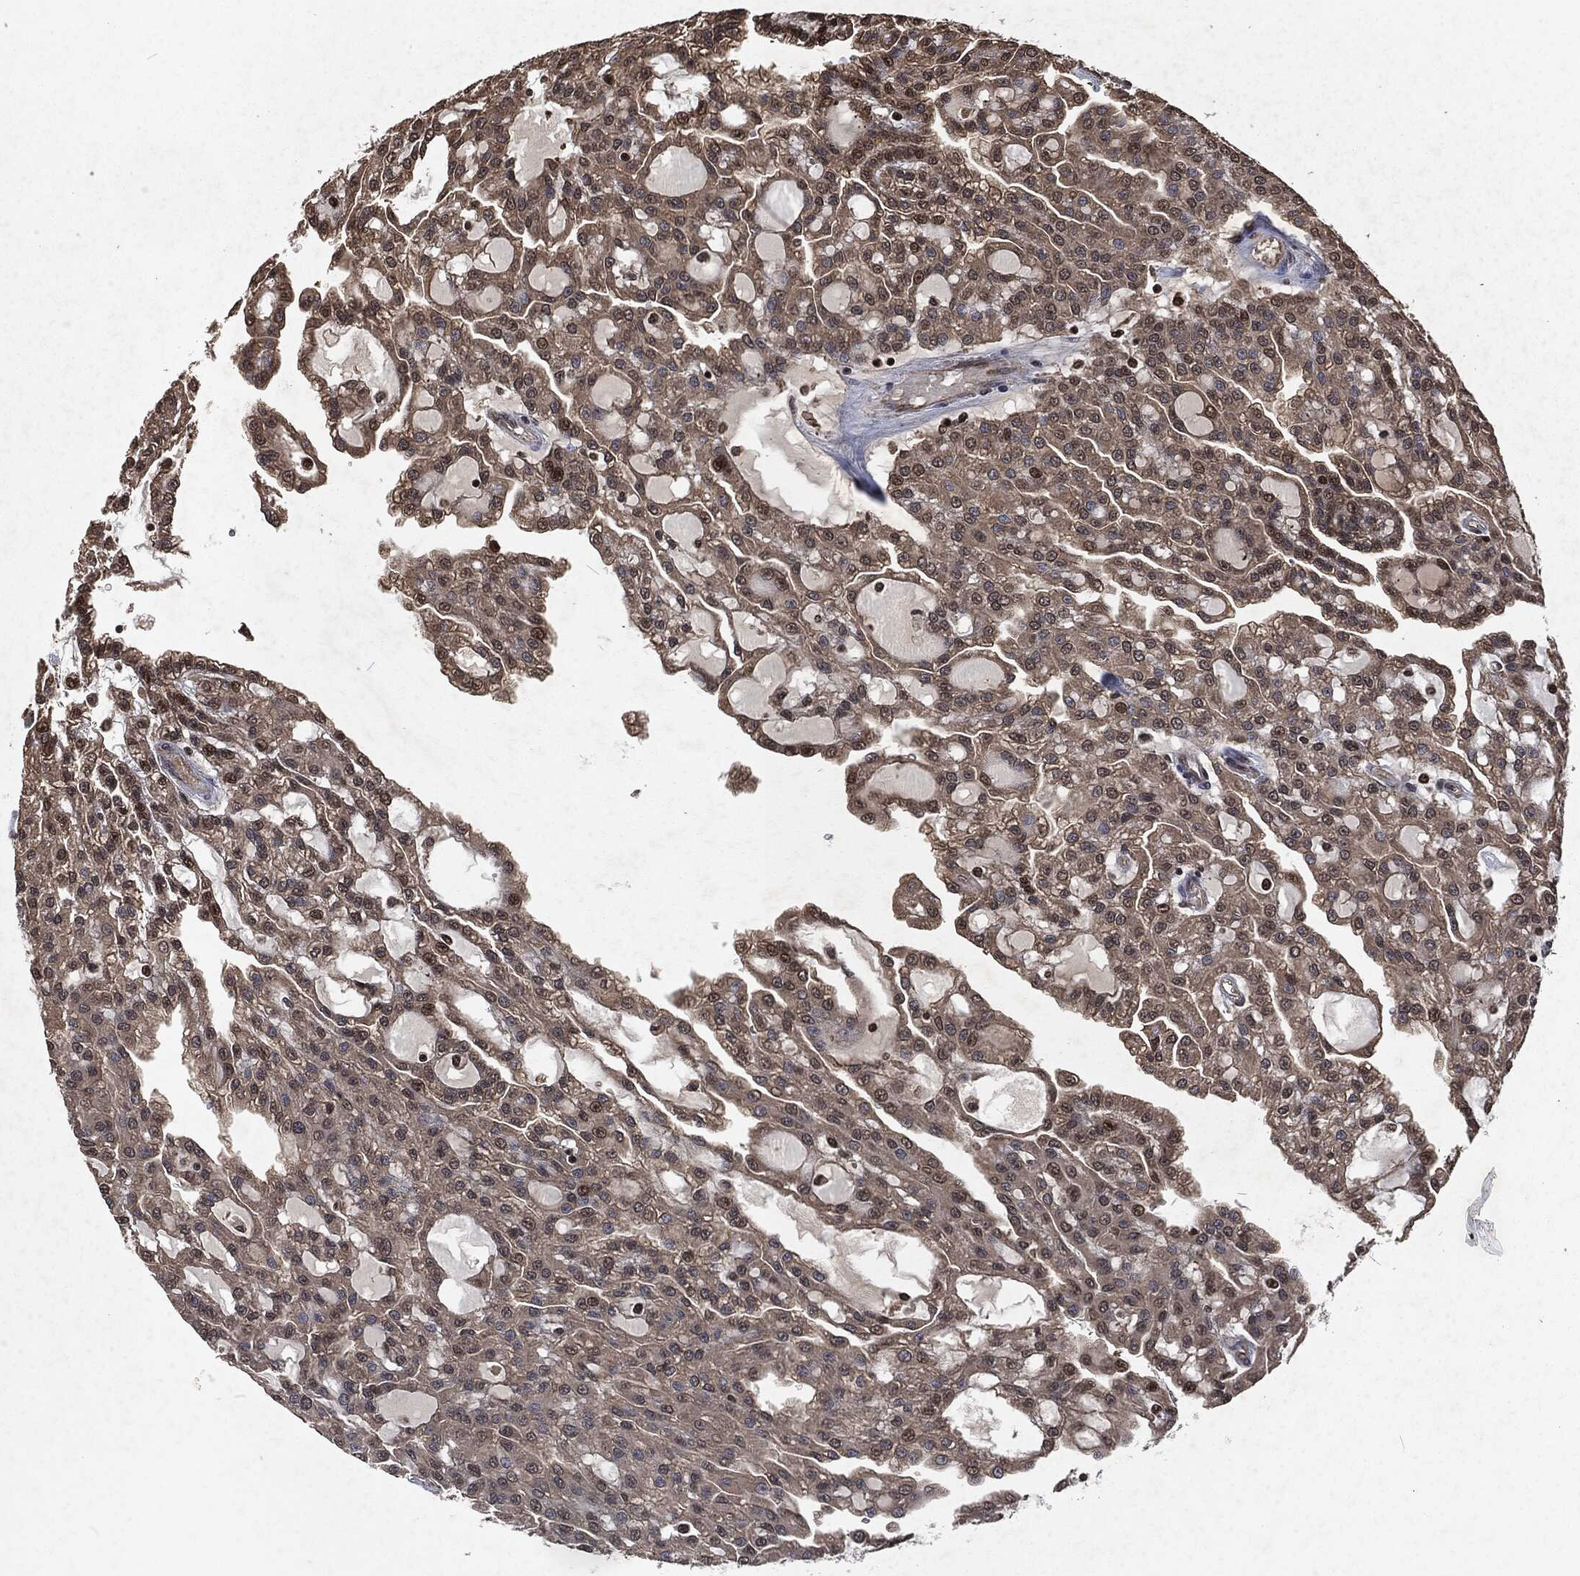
{"staining": {"intensity": "moderate", "quantity": "25%-75%", "location": "cytoplasmic/membranous,nuclear"}, "tissue": "renal cancer", "cell_type": "Tumor cells", "image_type": "cancer", "snomed": [{"axis": "morphology", "description": "Adenocarcinoma, NOS"}, {"axis": "topography", "description": "Kidney"}], "caption": "Tumor cells display moderate cytoplasmic/membranous and nuclear staining in approximately 25%-75% of cells in adenocarcinoma (renal). The staining is performed using DAB brown chromogen to label protein expression. The nuclei are counter-stained blue using hematoxylin.", "gene": "SNAI1", "patient": {"sex": "male", "age": 63}}